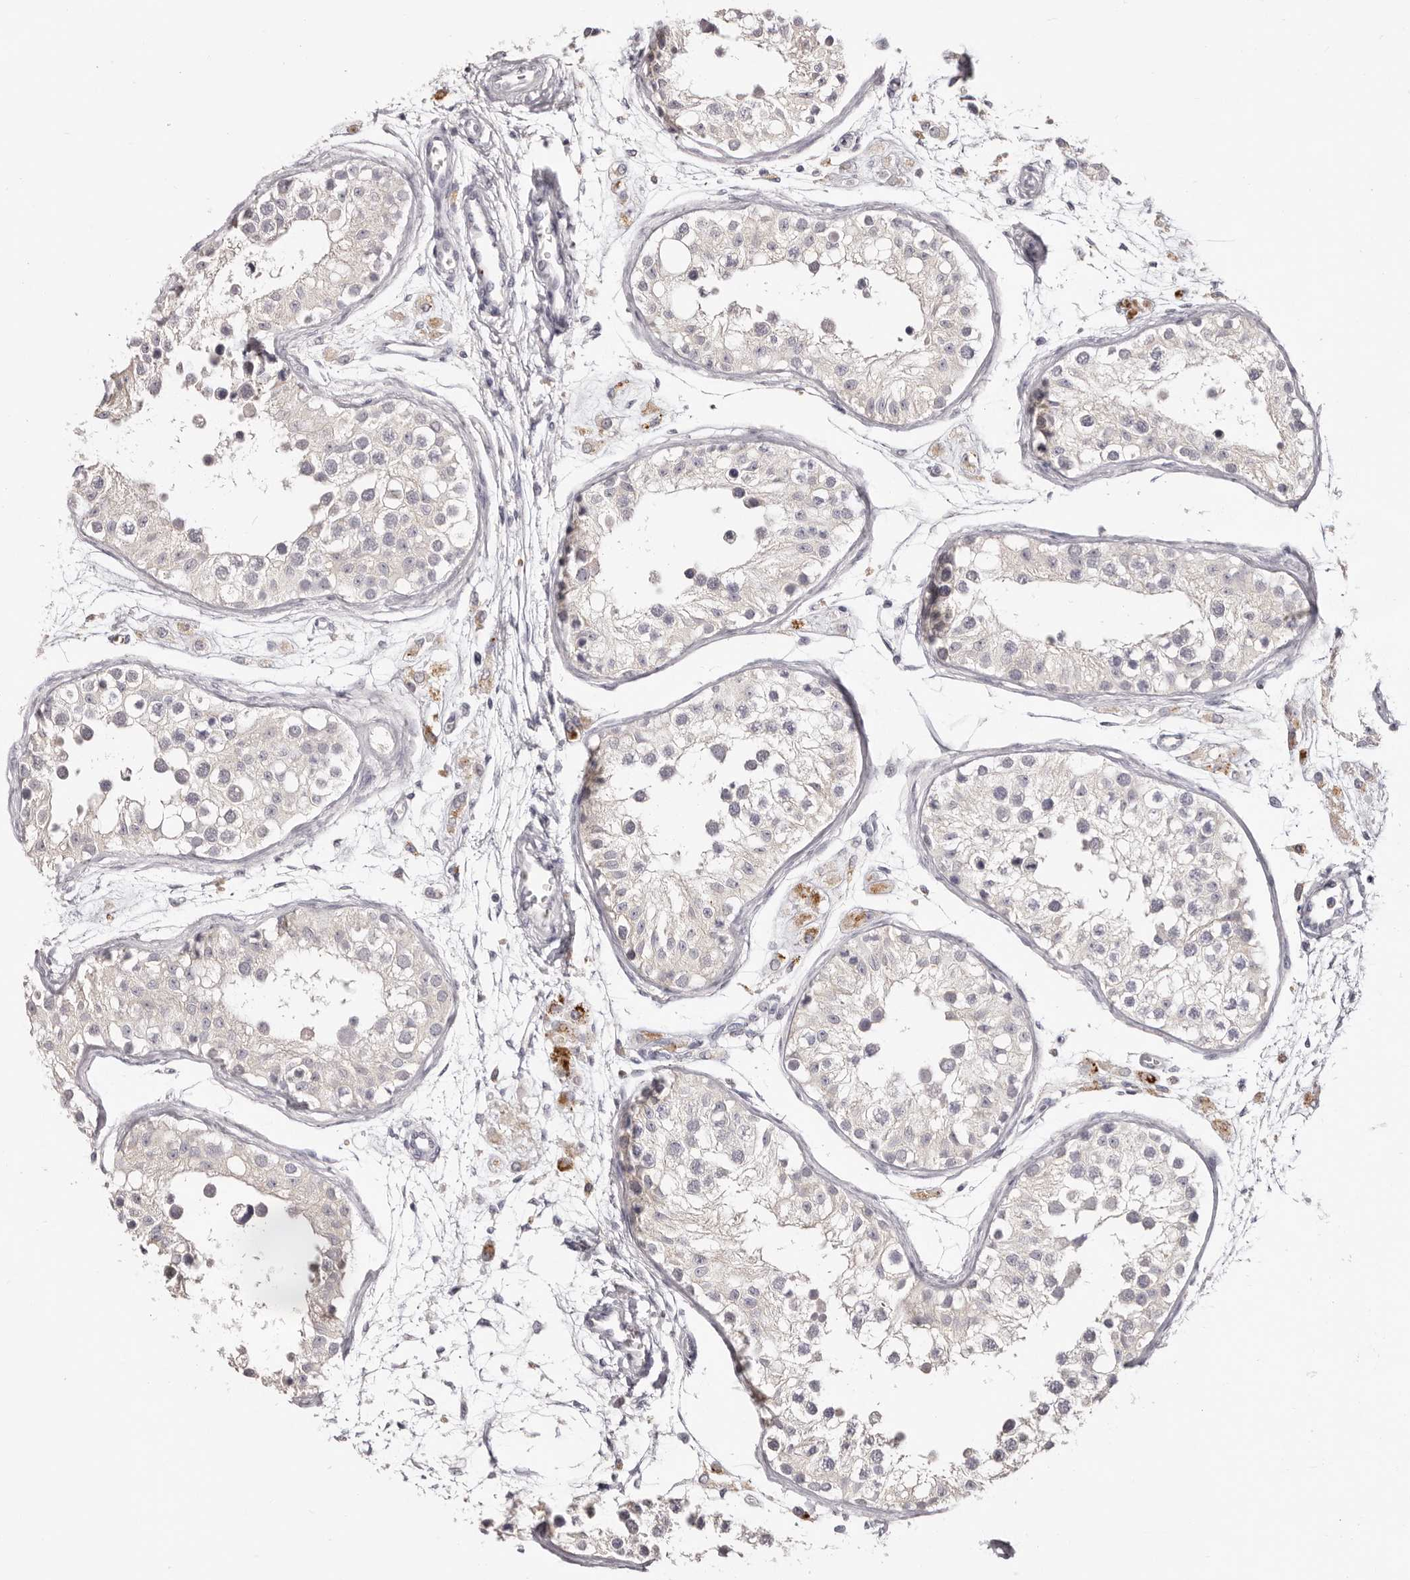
{"staining": {"intensity": "negative", "quantity": "none", "location": "none"}, "tissue": "testis", "cell_type": "Cells in seminiferous ducts", "image_type": "normal", "snomed": [{"axis": "morphology", "description": "Normal tissue, NOS"}, {"axis": "morphology", "description": "Adenocarcinoma, metastatic, NOS"}, {"axis": "topography", "description": "Testis"}], "caption": "The immunohistochemistry photomicrograph has no significant expression in cells in seminiferous ducts of testis. Brightfield microscopy of IHC stained with DAB (brown) and hematoxylin (blue), captured at high magnification.", "gene": "PCDHB6", "patient": {"sex": "male", "age": 26}}